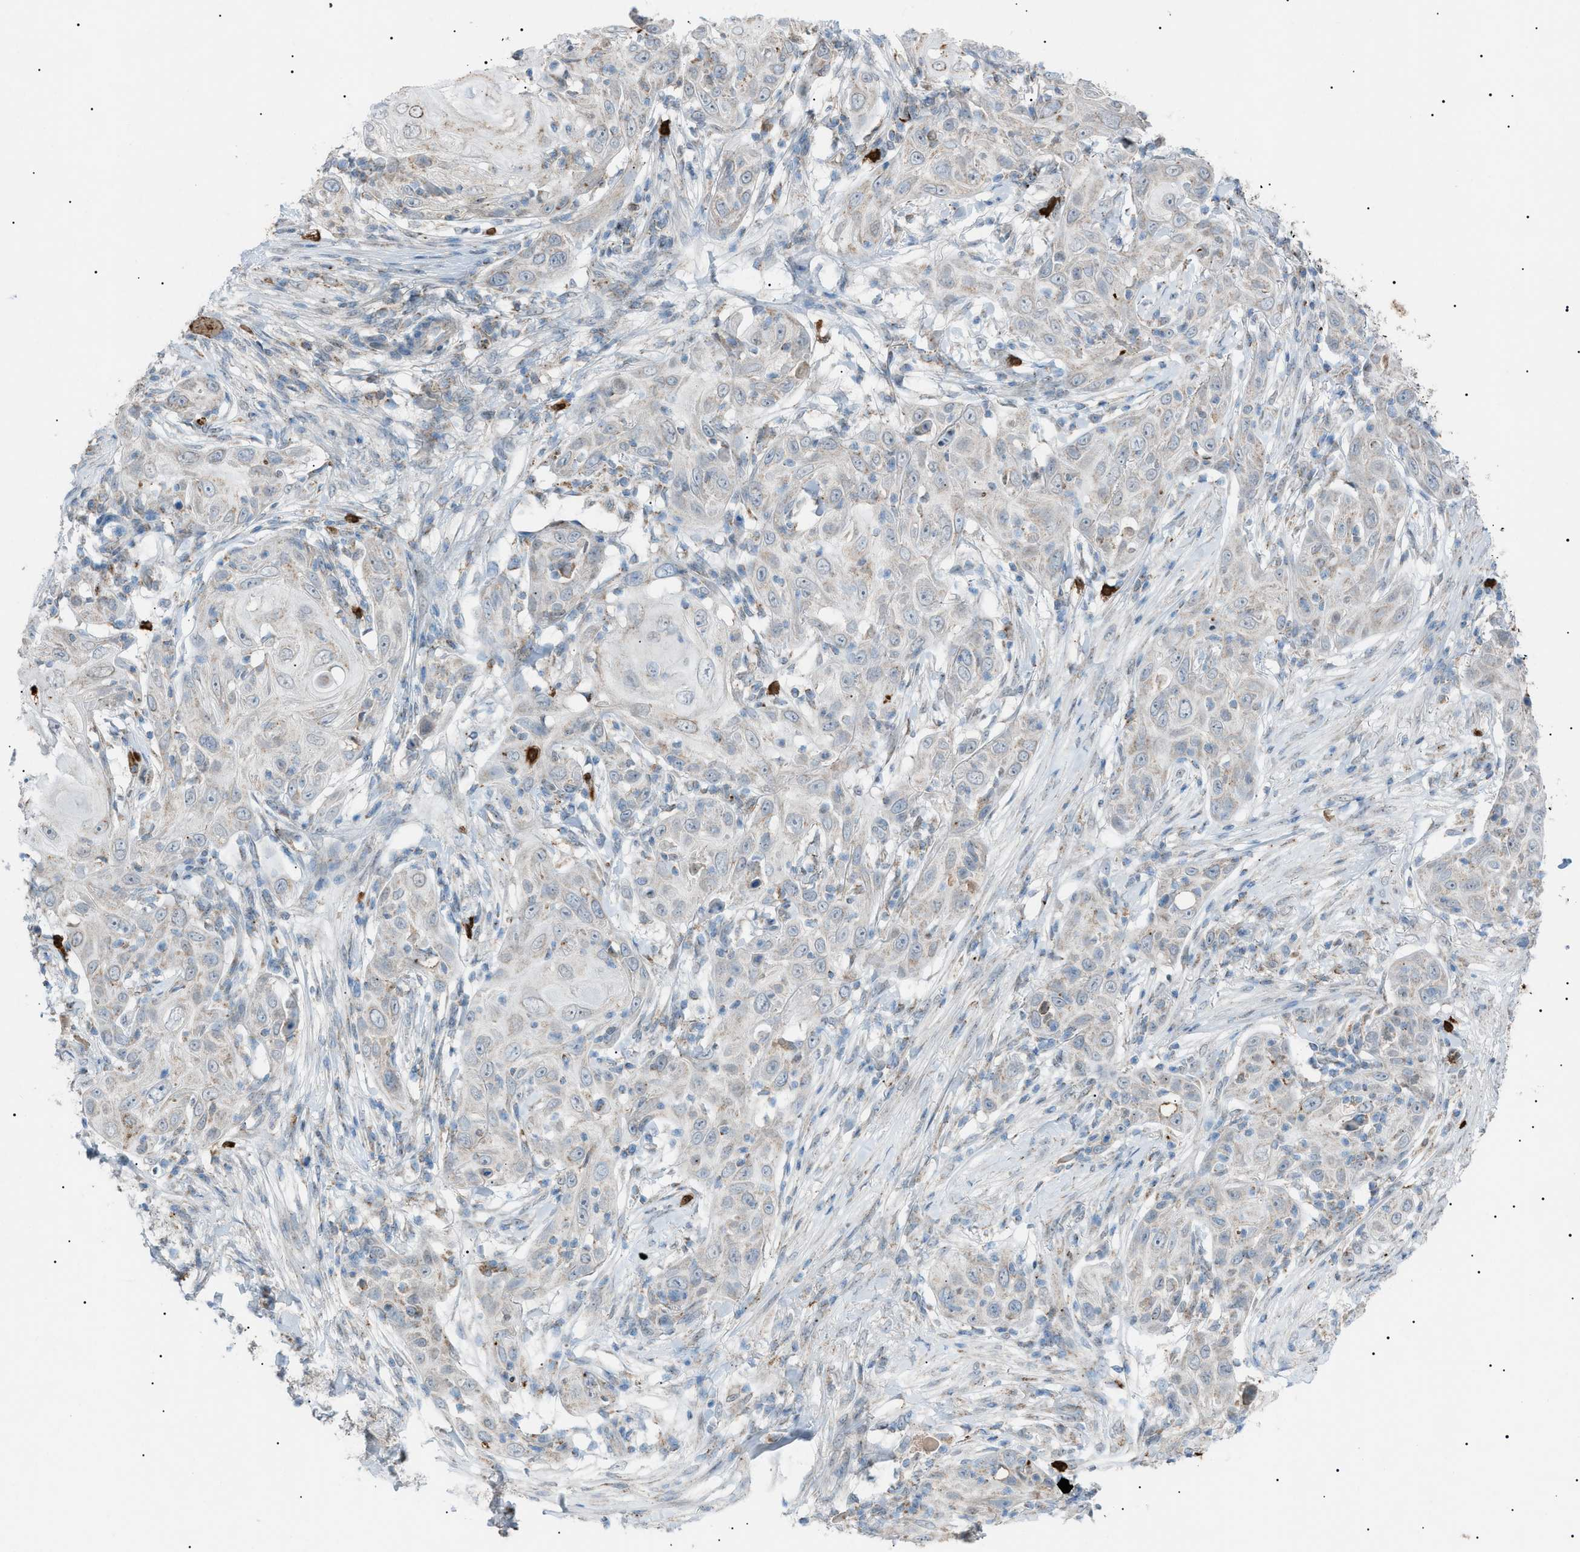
{"staining": {"intensity": "weak", "quantity": "<25%", "location": "cytoplasmic/membranous"}, "tissue": "skin cancer", "cell_type": "Tumor cells", "image_type": "cancer", "snomed": [{"axis": "morphology", "description": "Squamous cell carcinoma, NOS"}, {"axis": "topography", "description": "Skin"}], "caption": "An IHC micrograph of squamous cell carcinoma (skin) is shown. There is no staining in tumor cells of squamous cell carcinoma (skin).", "gene": "ZNF516", "patient": {"sex": "female", "age": 88}}